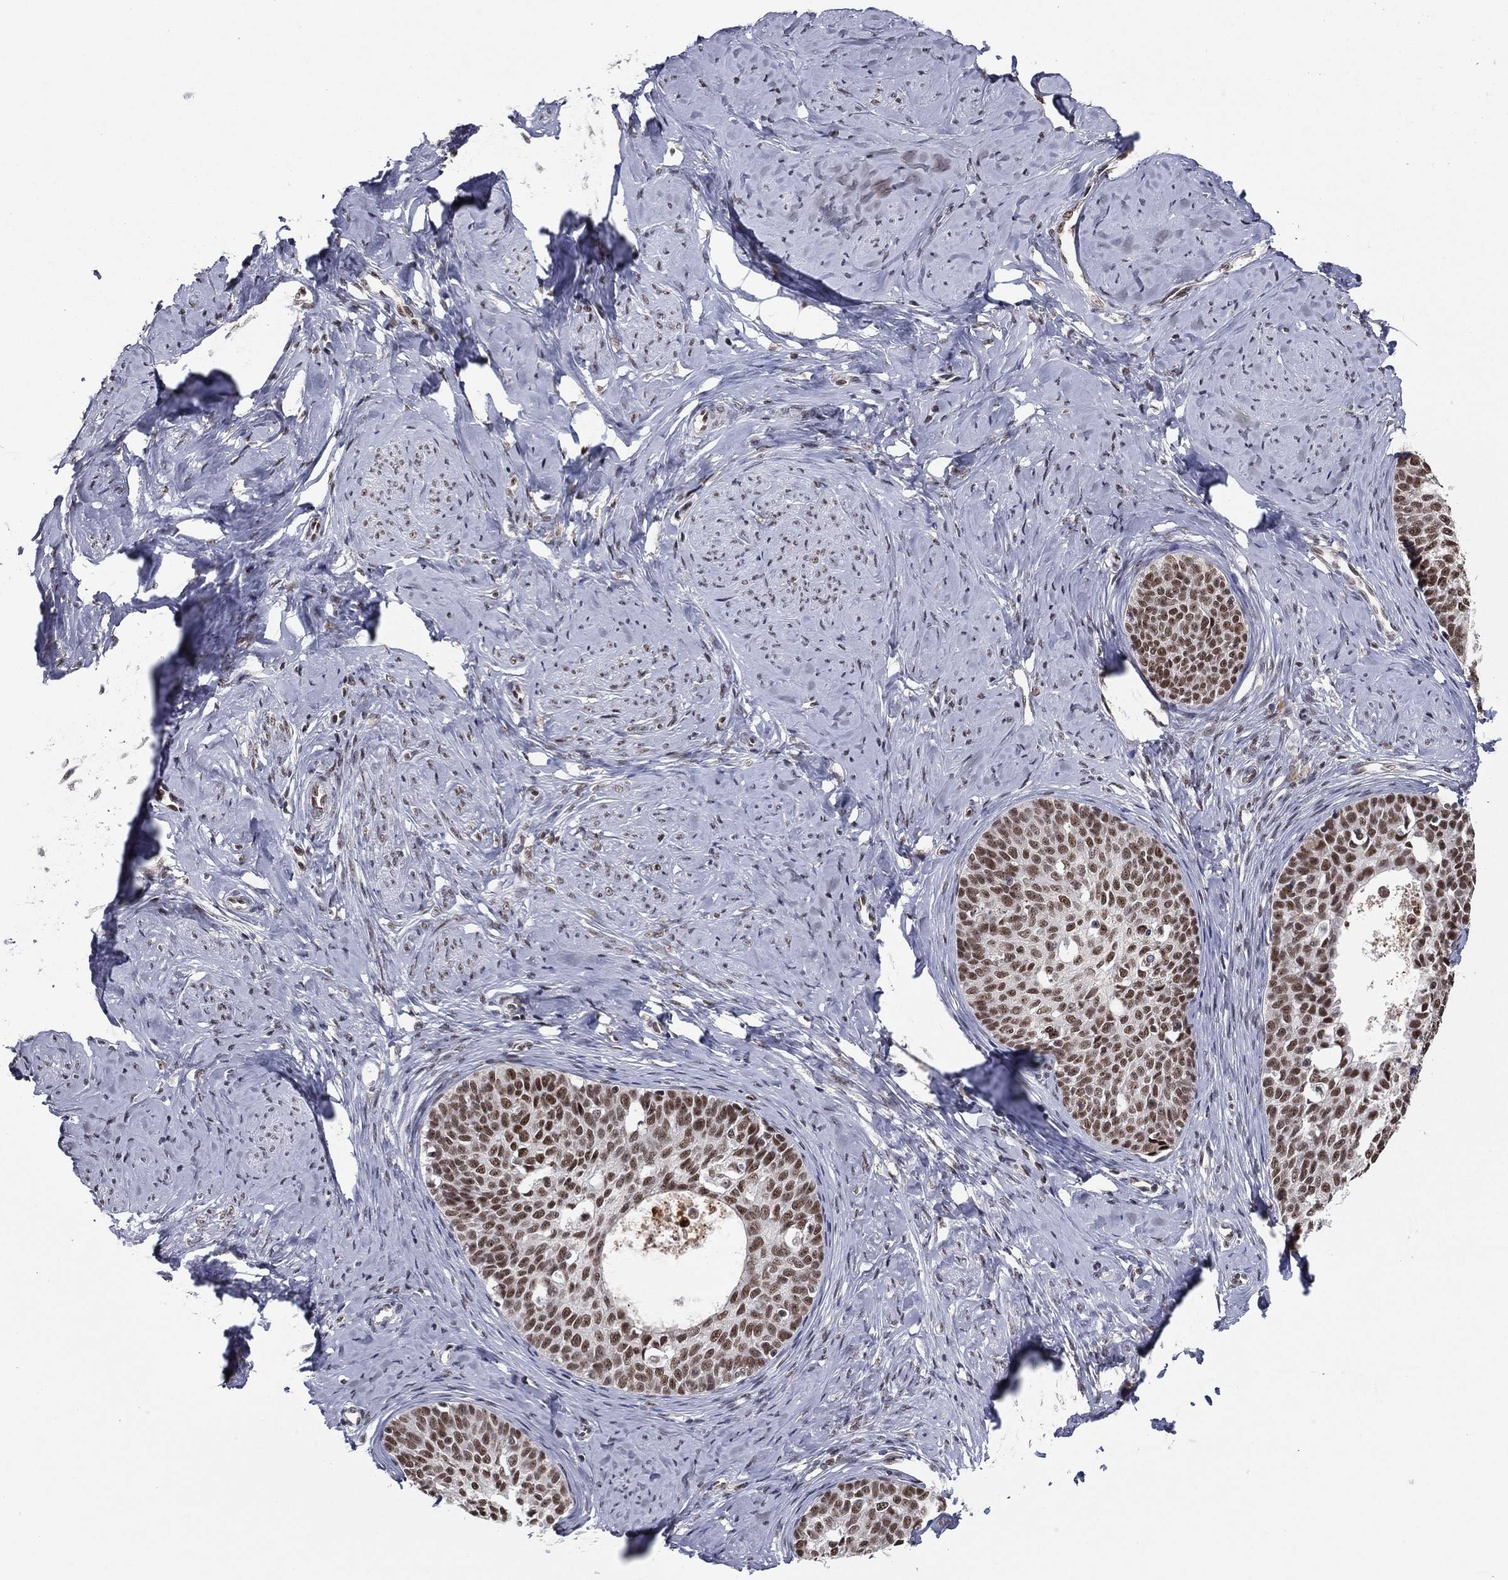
{"staining": {"intensity": "strong", "quantity": "25%-75%", "location": "nuclear"}, "tissue": "cervical cancer", "cell_type": "Tumor cells", "image_type": "cancer", "snomed": [{"axis": "morphology", "description": "Squamous cell carcinoma, NOS"}, {"axis": "topography", "description": "Cervix"}], "caption": "The image reveals a brown stain indicating the presence of a protein in the nuclear of tumor cells in cervical cancer (squamous cell carcinoma).", "gene": "GPALPP1", "patient": {"sex": "female", "age": 51}}